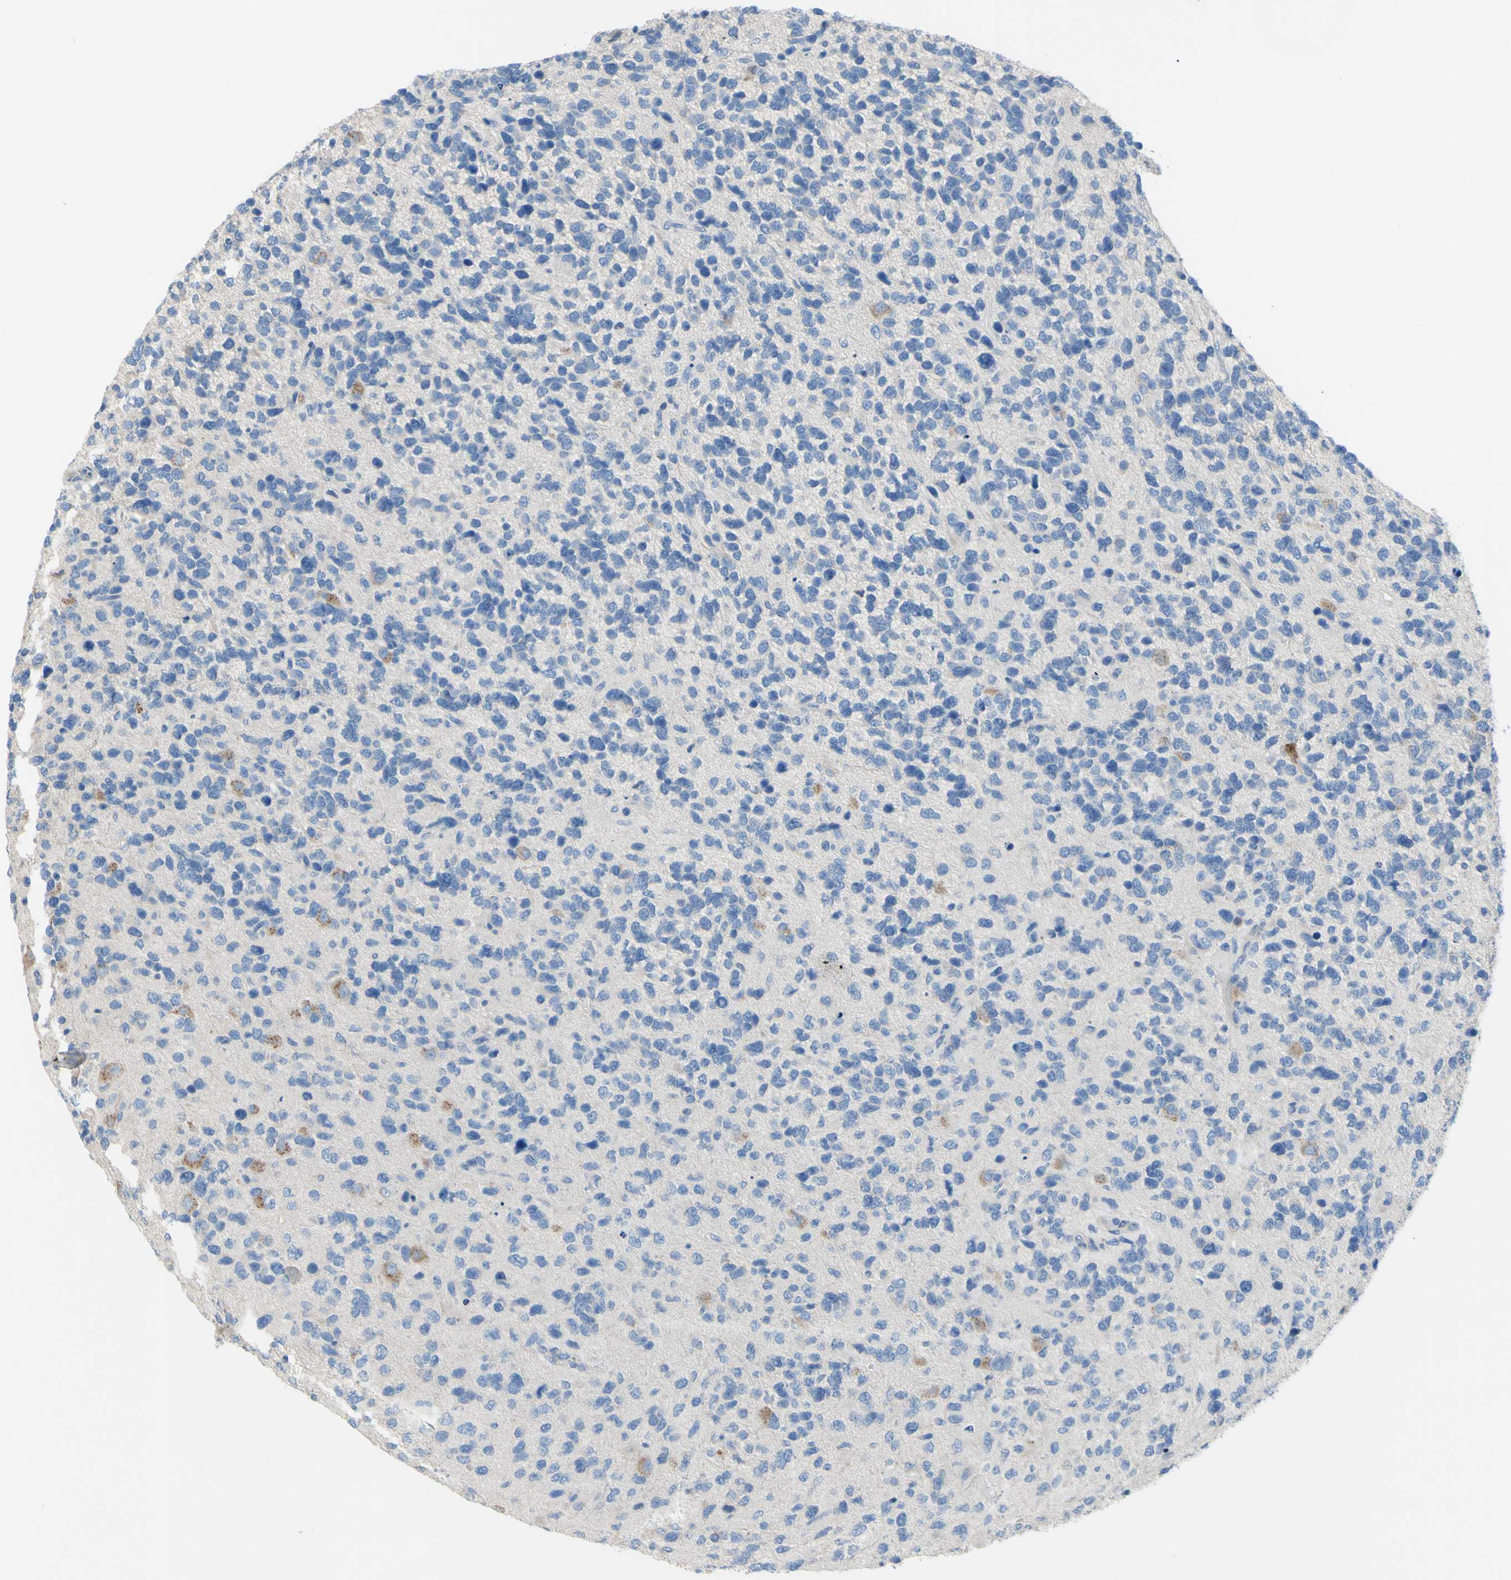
{"staining": {"intensity": "negative", "quantity": "none", "location": "none"}, "tissue": "glioma", "cell_type": "Tumor cells", "image_type": "cancer", "snomed": [{"axis": "morphology", "description": "Glioma, malignant, High grade"}, {"axis": "topography", "description": "Brain"}], "caption": "This is an immunohistochemistry histopathology image of malignant glioma (high-grade). There is no expression in tumor cells.", "gene": "TMEM59L", "patient": {"sex": "female", "age": 58}}